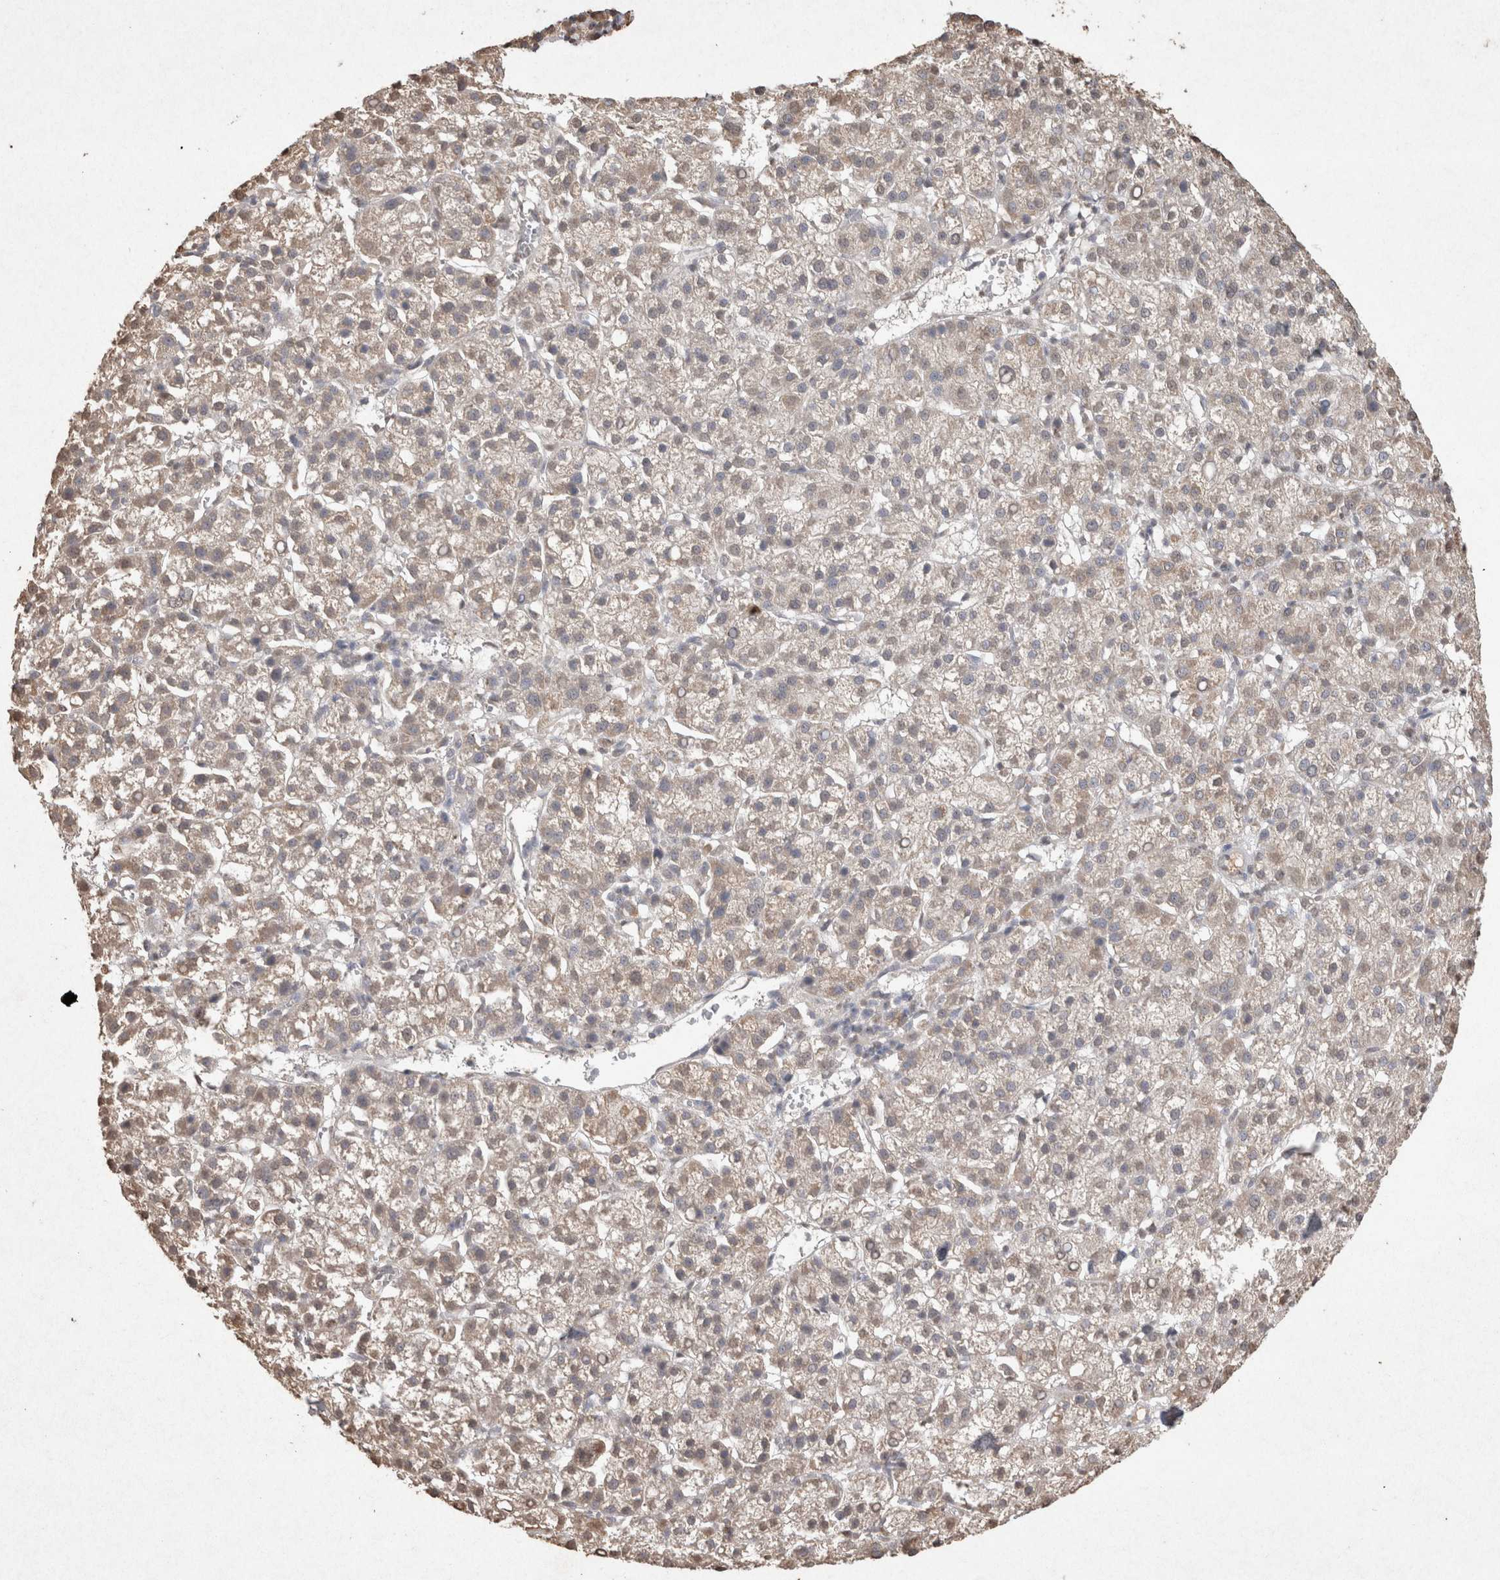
{"staining": {"intensity": "weak", "quantity": "<25%", "location": "cytoplasmic/membranous"}, "tissue": "liver cancer", "cell_type": "Tumor cells", "image_type": "cancer", "snomed": [{"axis": "morphology", "description": "Carcinoma, Hepatocellular, NOS"}, {"axis": "topography", "description": "Liver"}], "caption": "High magnification brightfield microscopy of hepatocellular carcinoma (liver) stained with DAB (3,3'-diaminobenzidine) (brown) and counterstained with hematoxylin (blue): tumor cells show no significant positivity. (DAB immunohistochemistry, high magnification).", "gene": "MLX", "patient": {"sex": "female", "age": 58}}